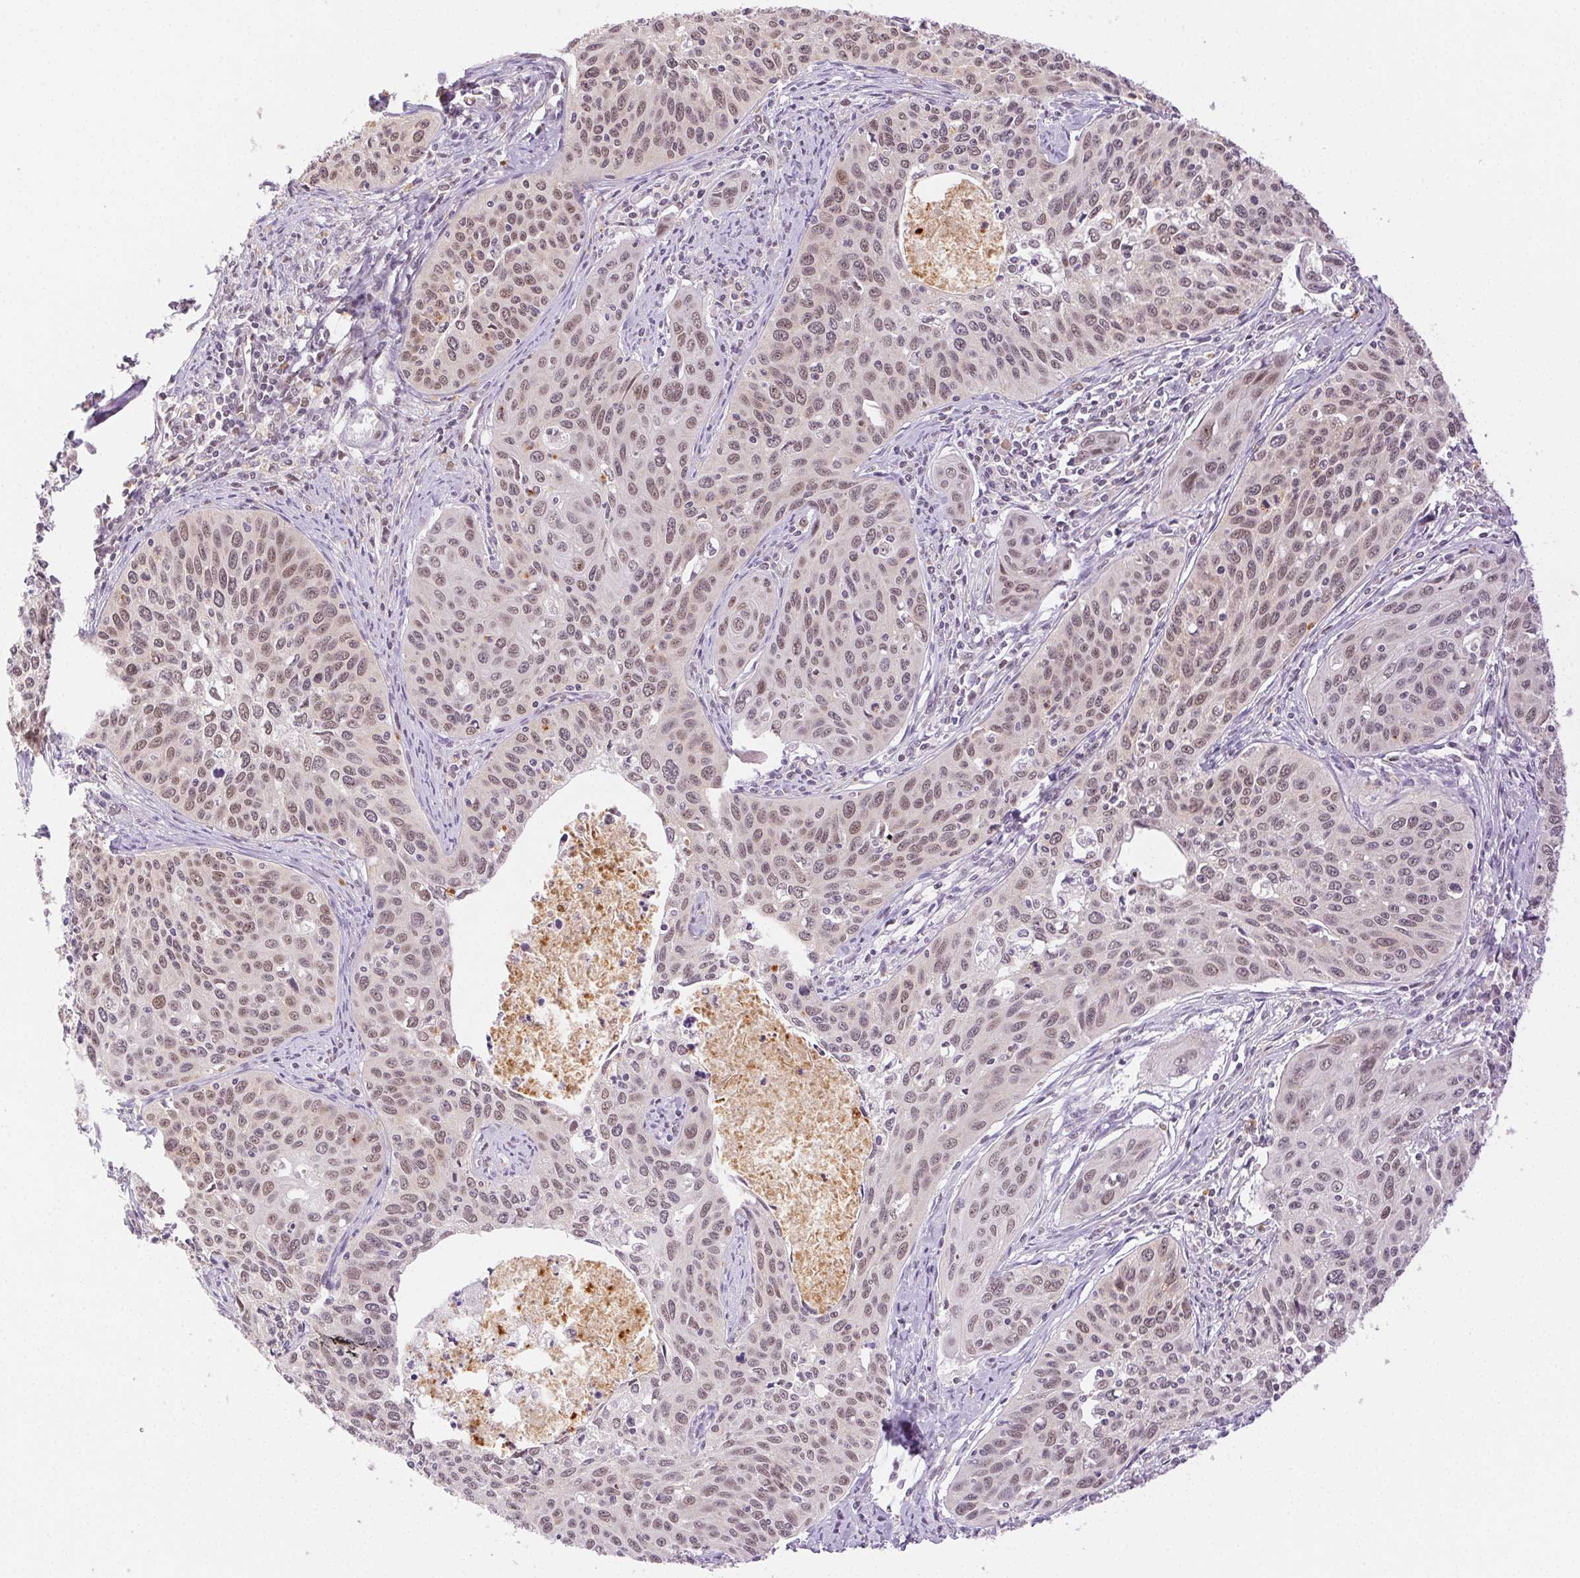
{"staining": {"intensity": "moderate", "quantity": ">75%", "location": "nuclear"}, "tissue": "cervical cancer", "cell_type": "Tumor cells", "image_type": "cancer", "snomed": [{"axis": "morphology", "description": "Squamous cell carcinoma, NOS"}, {"axis": "topography", "description": "Cervix"}], "caption": "An IHC photomicrograph of tumor tissue is shown. Protein staining in brown shows moderate nuclear positivity in cervical cancer (squamous cell carcinoma) within tumor cells. (brown staining indicates protein expression, while blue staining denotes nuclei).", "gene": "H2AZ2", "patient": {"sex": "female", "age": 31}}